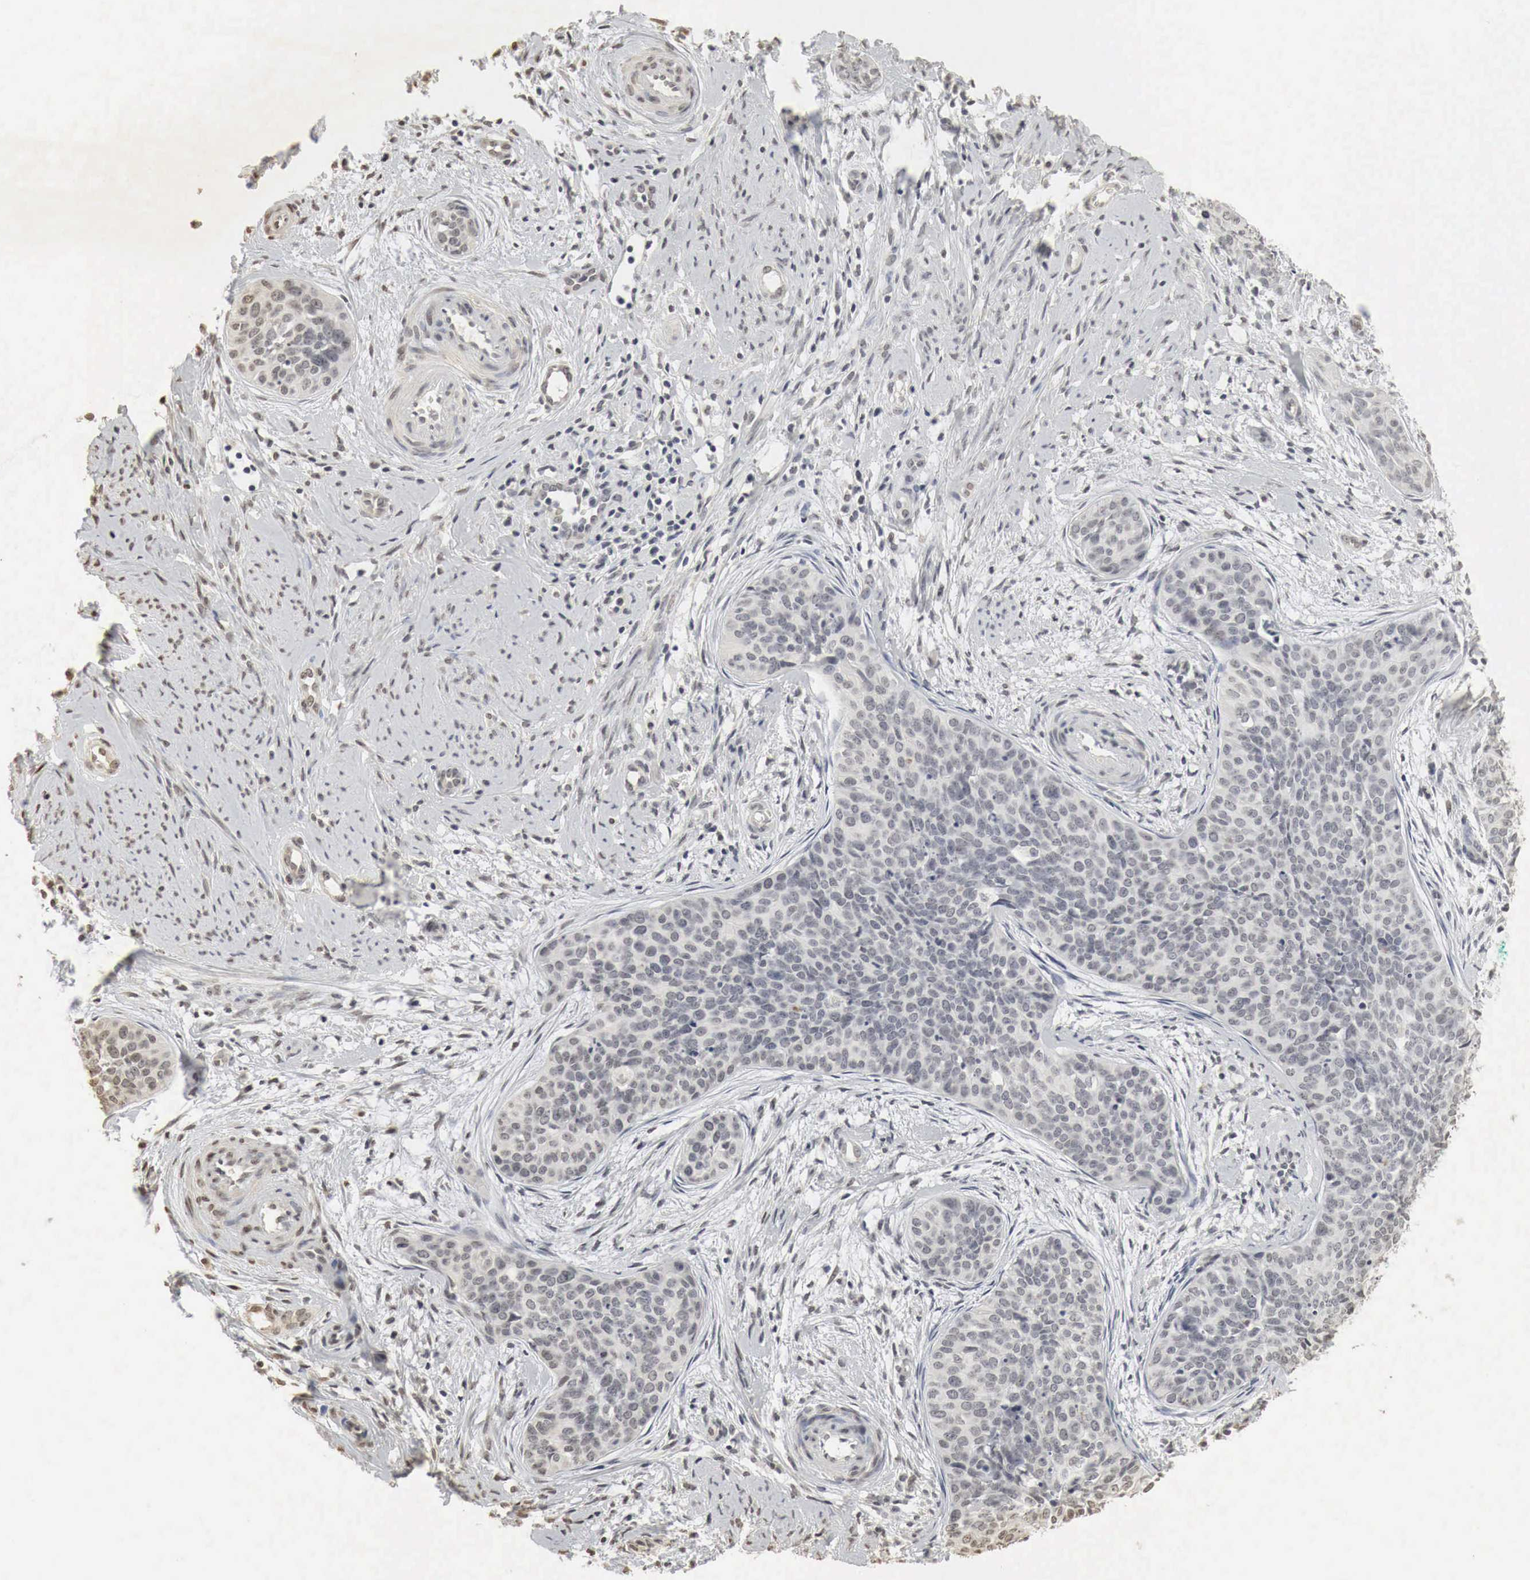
{"staining": {"intensity": "negative", "quantity": "none", "location": "none"}, "tissue": "cervical cancer", "cell_type": "Tumor cells", "image_type": "cancer", "snomed": [{"axis": "morphology", "description": "Squamous cell carcinoma, NOS"}, {"axis": "topography", "description": "Cervix"}], "caption": "The photomicrograph demonstrates no significant positivity in tumor cells of cervical cancer (squamous cell carcinoma). (DAB immunohistochemistry (IHC), high magnification).", "gene": "ERBB4", "patient": {"sex": "female", "age": 34}}